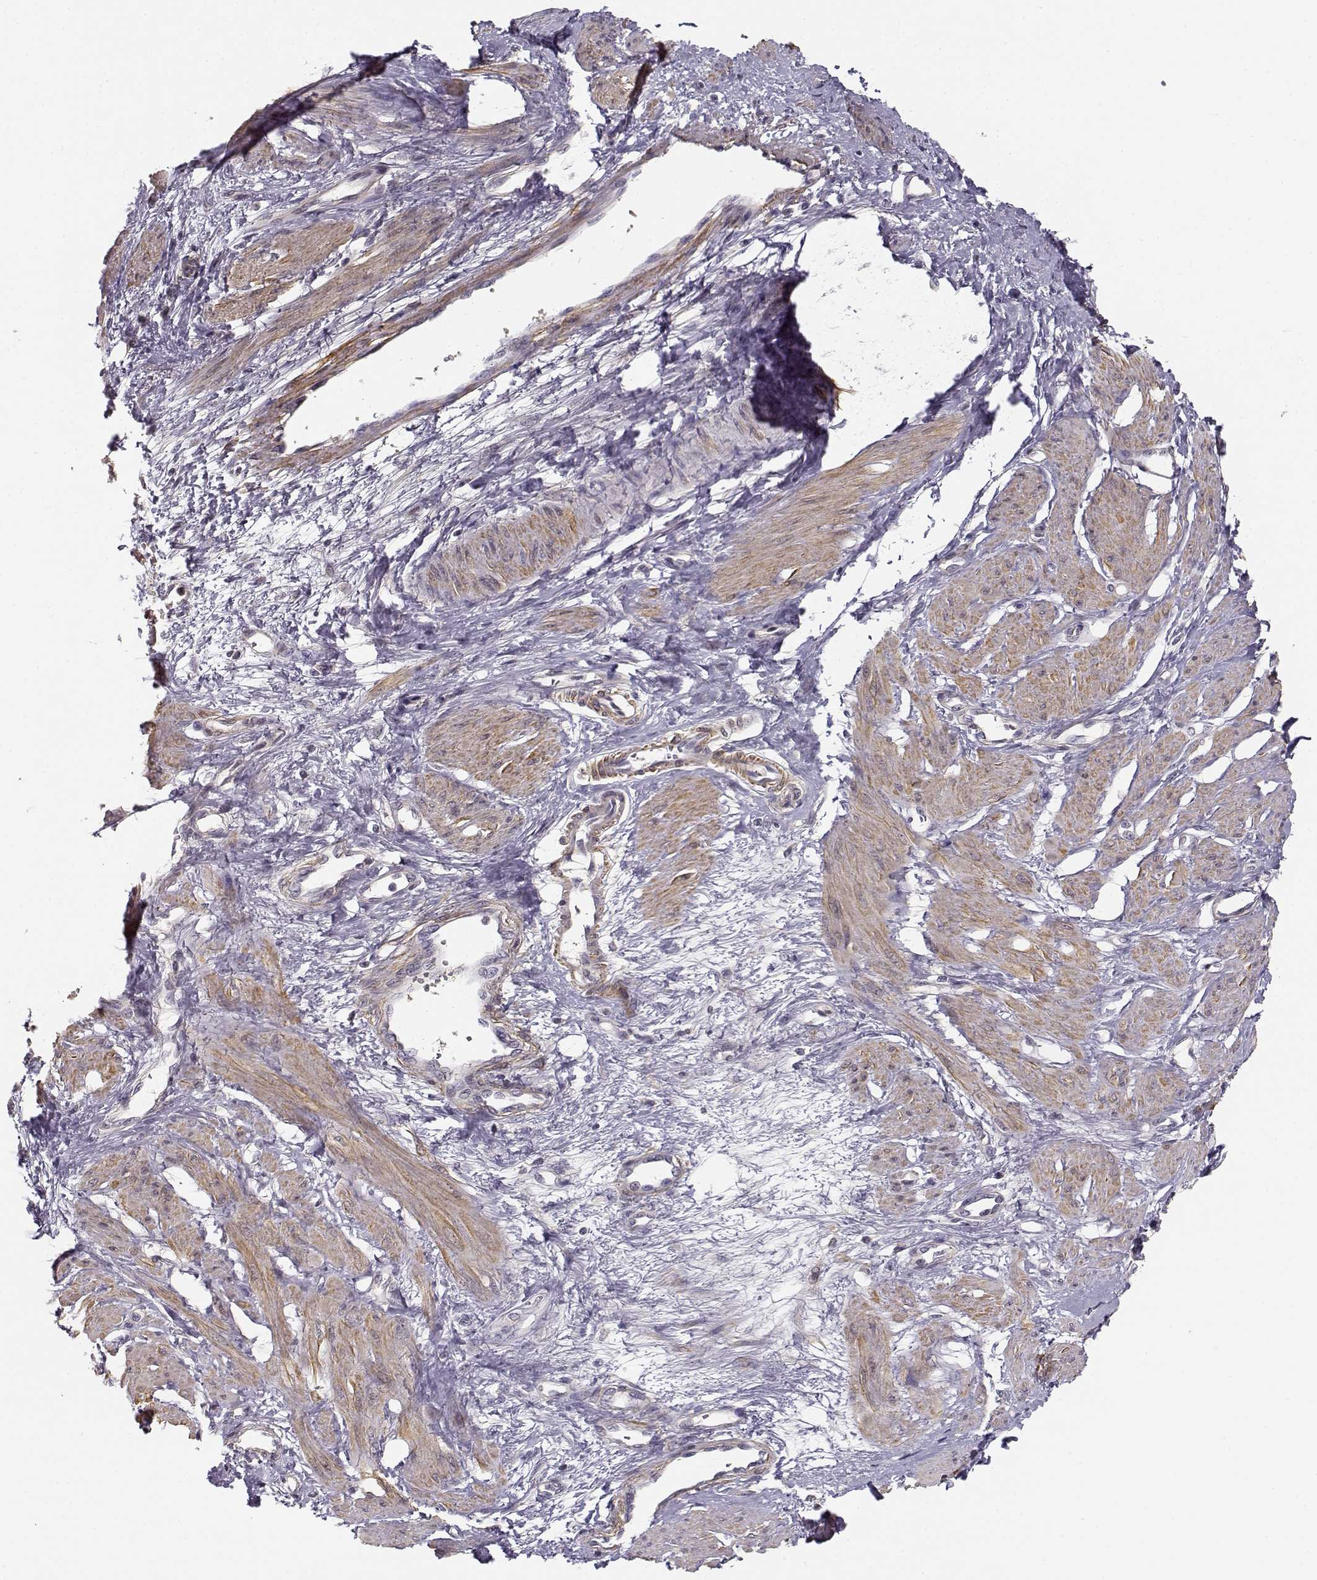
{"staining": {"intensity": "weak", "quantity": "25%-75%", "location": "cytoplasmic/membranous"}, "tissue": "smooth muscle", "cell_type": "Smooth muscle cells", "image_type": "normal", "snomed": [{"axis": "morphology", "description": "Normal tissue, NOS"}, {"axis": "topography", "description": "Smooth muscle"}, {"axis": "topography", "description": "Uterus"}], "caption": "This is a histology image of immunohistochemistry (IHC) staining of benign smooth muscle, which shows weak expression in the cytoplasmic/membranous of smooth muscle cells.", "gene": "RGS9BP", "patient": {"sex": "female", "age": 39}}